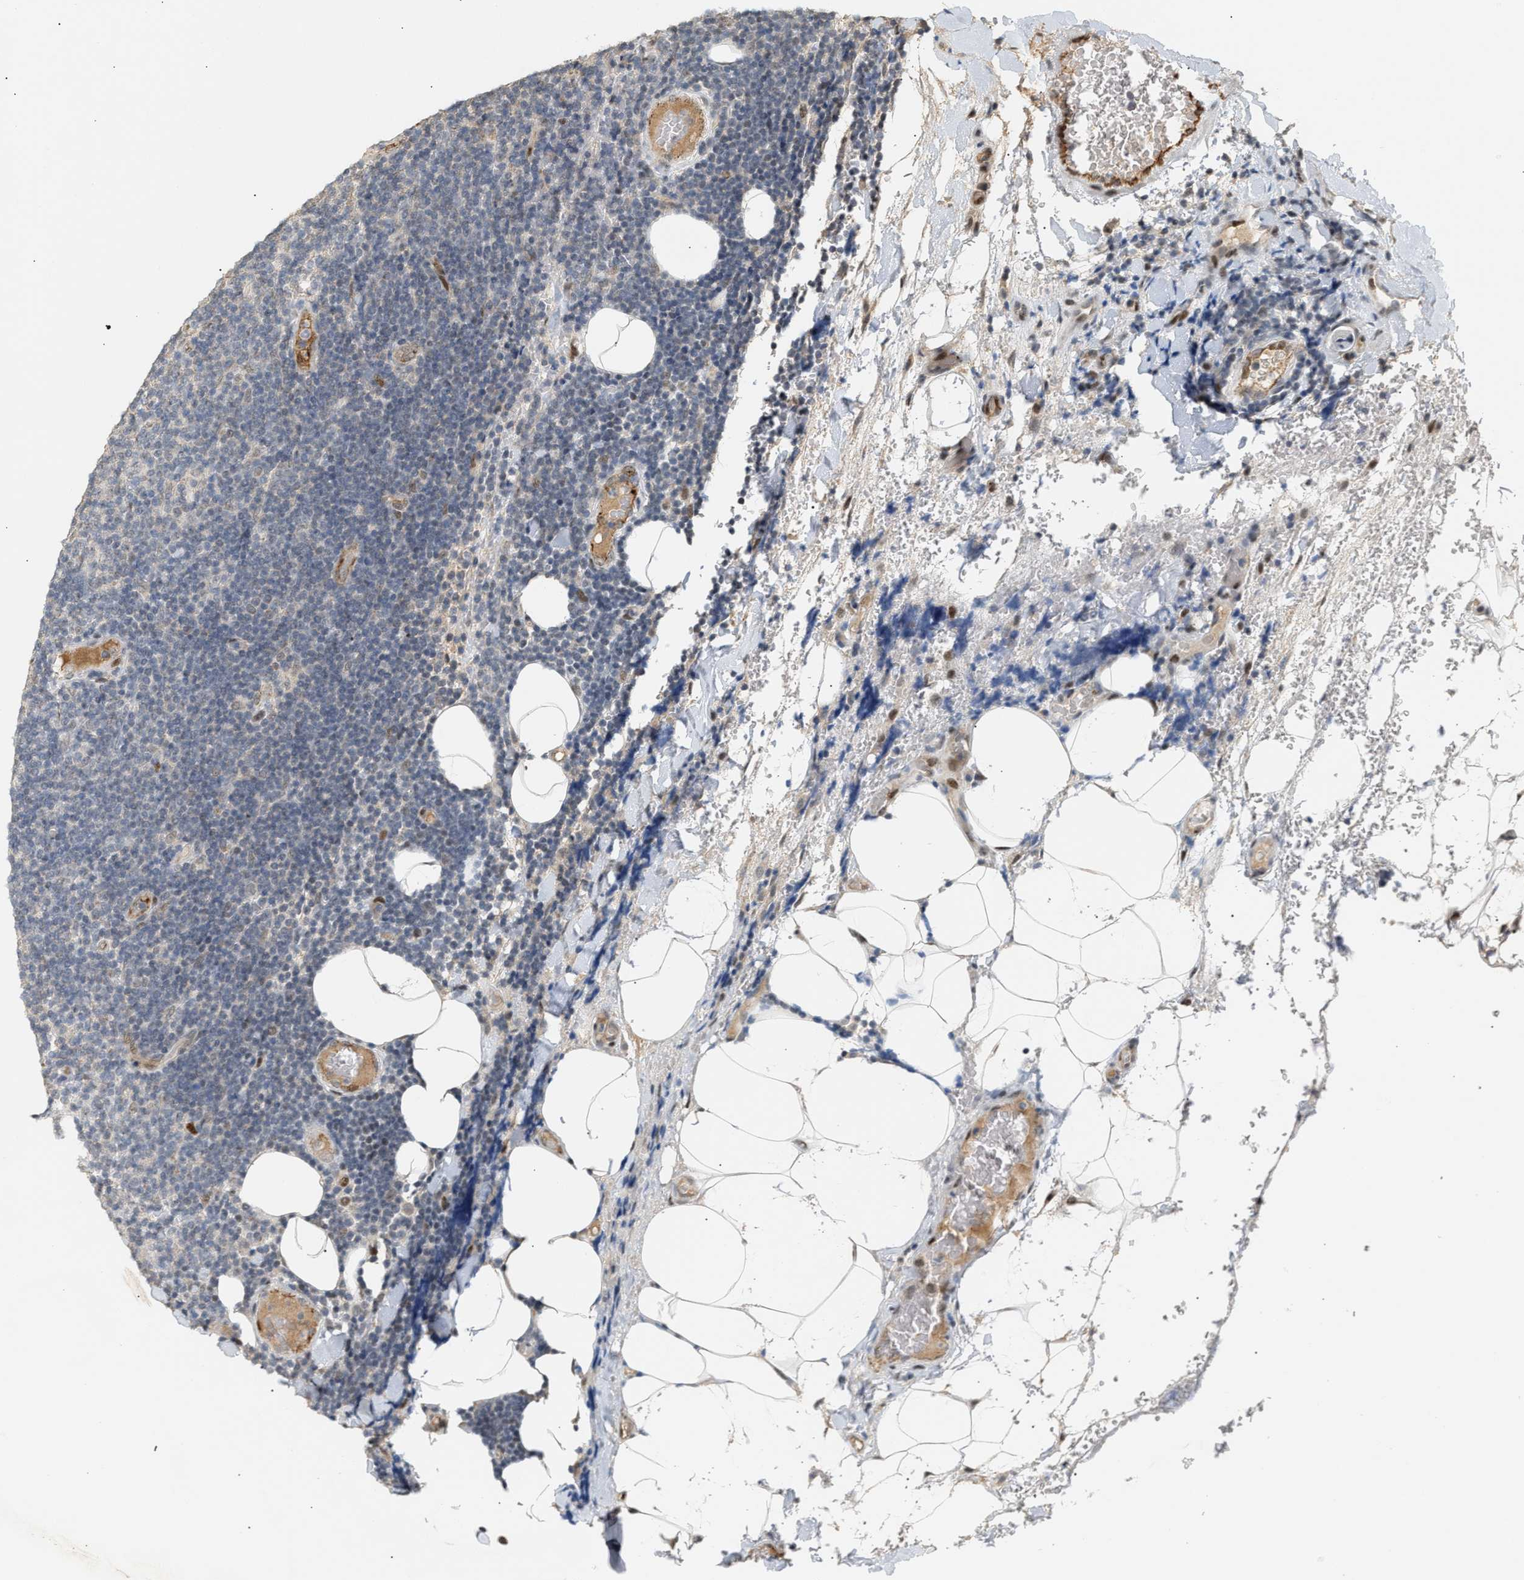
{"staining": {"intensity": "negative", "quantity": "none", "location": "none"}, "tissue": "lymphoma", "cell_type": "Tumor cells", "image_type": "cancer", "snomed": [{"axis": "morphology", "description": "Malignant lymphoma, non-Hodgkin's type, Low grade"}, {"axis": "topography", "description": "Lymph node"}], "caption": "Malignant lymphoma, non-Hodgkin's type (low-grade) was stained to show a protein in brown. There is no significant positivity in tumor cells. (Stains: DAB immunohistochemistry (IHC) with hematoxylin counter stain, Microscopy: brightfield microscopy at high magnification).", "gene": "ZFAND5", "patient": {"sex": "male", "age": 66}}